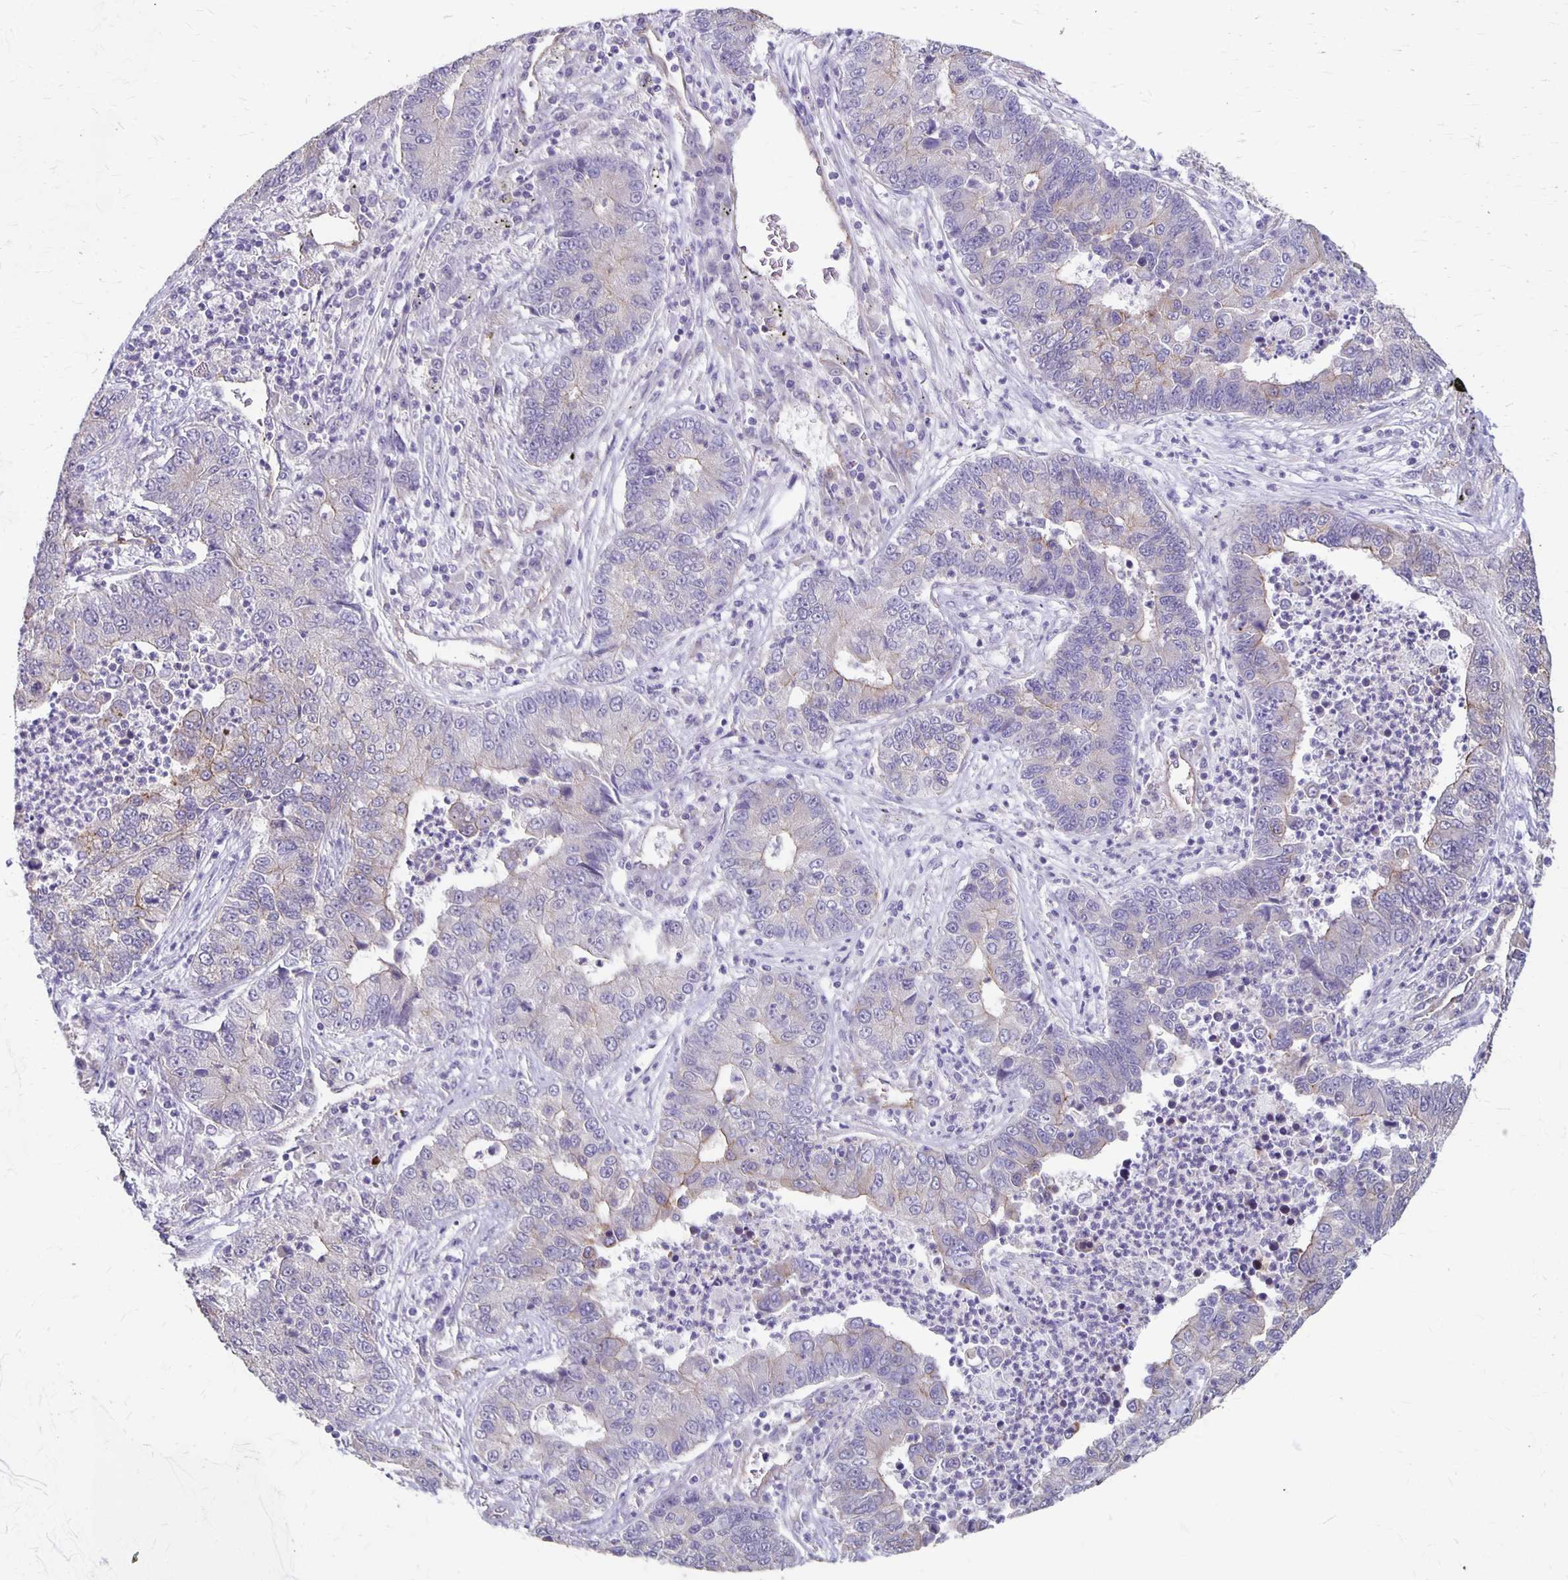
{"staining": {"intensity": "weak", "quantity": "<25%", "location": "cytoplasmic/membranous"}, "tissue": "lung cancer", "cell_type": "Tumor cells", "image_type": "cancer", "snomed": [{"axis": "morphology", "description": "Adenocarcinoma, NOS"}, {"axis": "topography", "description": "Lung"}], "caption": "Protein analysis of adenocarcinoma (lung) demonstrates no significant positivity in tumor cells.", "gene": "PPP1R3E", "patient": {"sex": "female", "age": 57}}